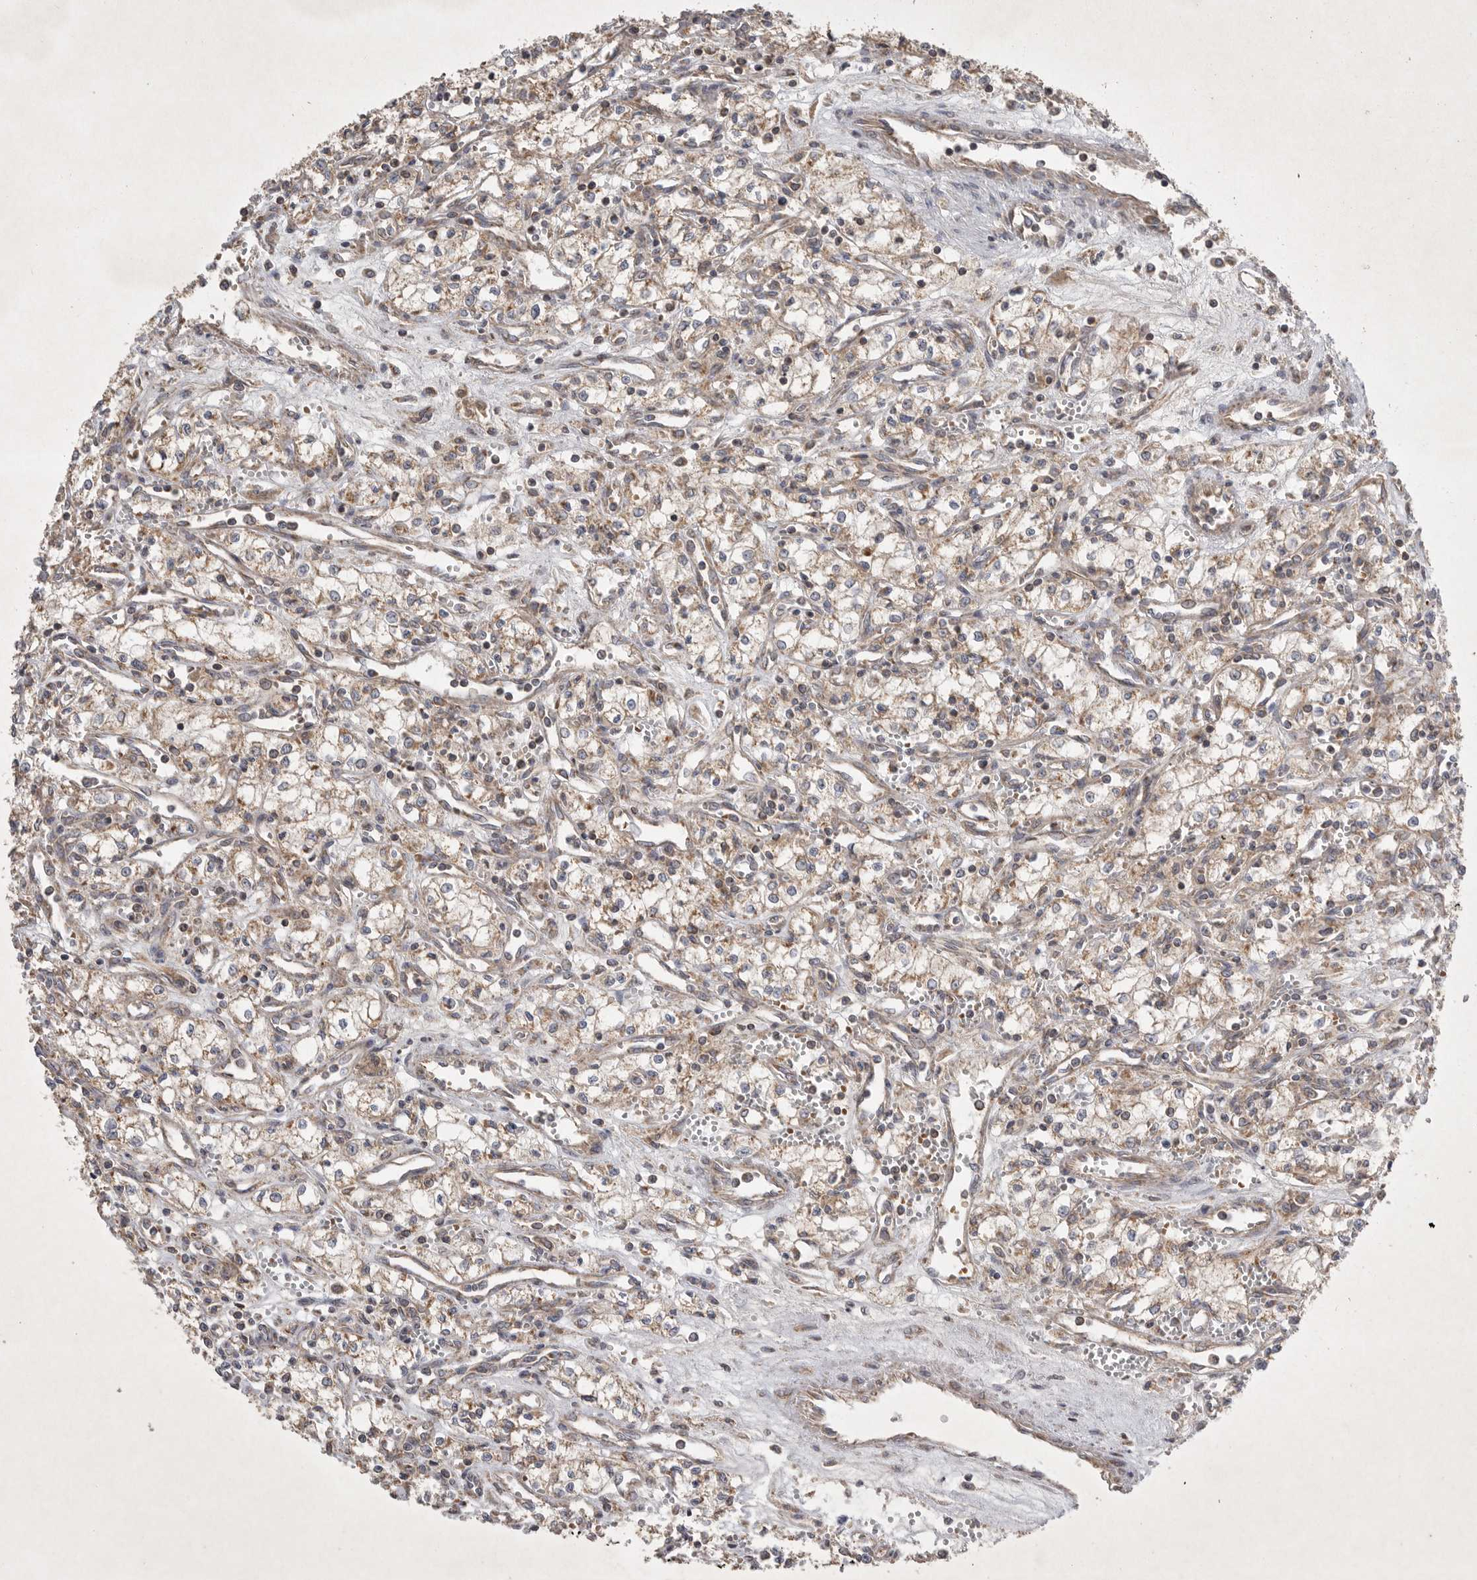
{"staining": {"intensity": "moderate", "quantity": "25%-75%", "location": "cytoplasmic/membranous"}, "tissue": "renal cancer", "cell_type": "Tumor cells", "image_type": "cancer", "snomed": [{"axis": "morphology", "description": "Adenocarcinoma, NOS"}, {"axis": "topography", "description": "Kidney"}], "caption": "Immunohistochemical staining of human adenocarcinoma (renal) reveals medium levels of moderate cytoplasmic/membranous expression in approximately 25%-75% of tumor cells.", "gene": "KIF21B", "patient": {"sex": "male", "age": 59}}